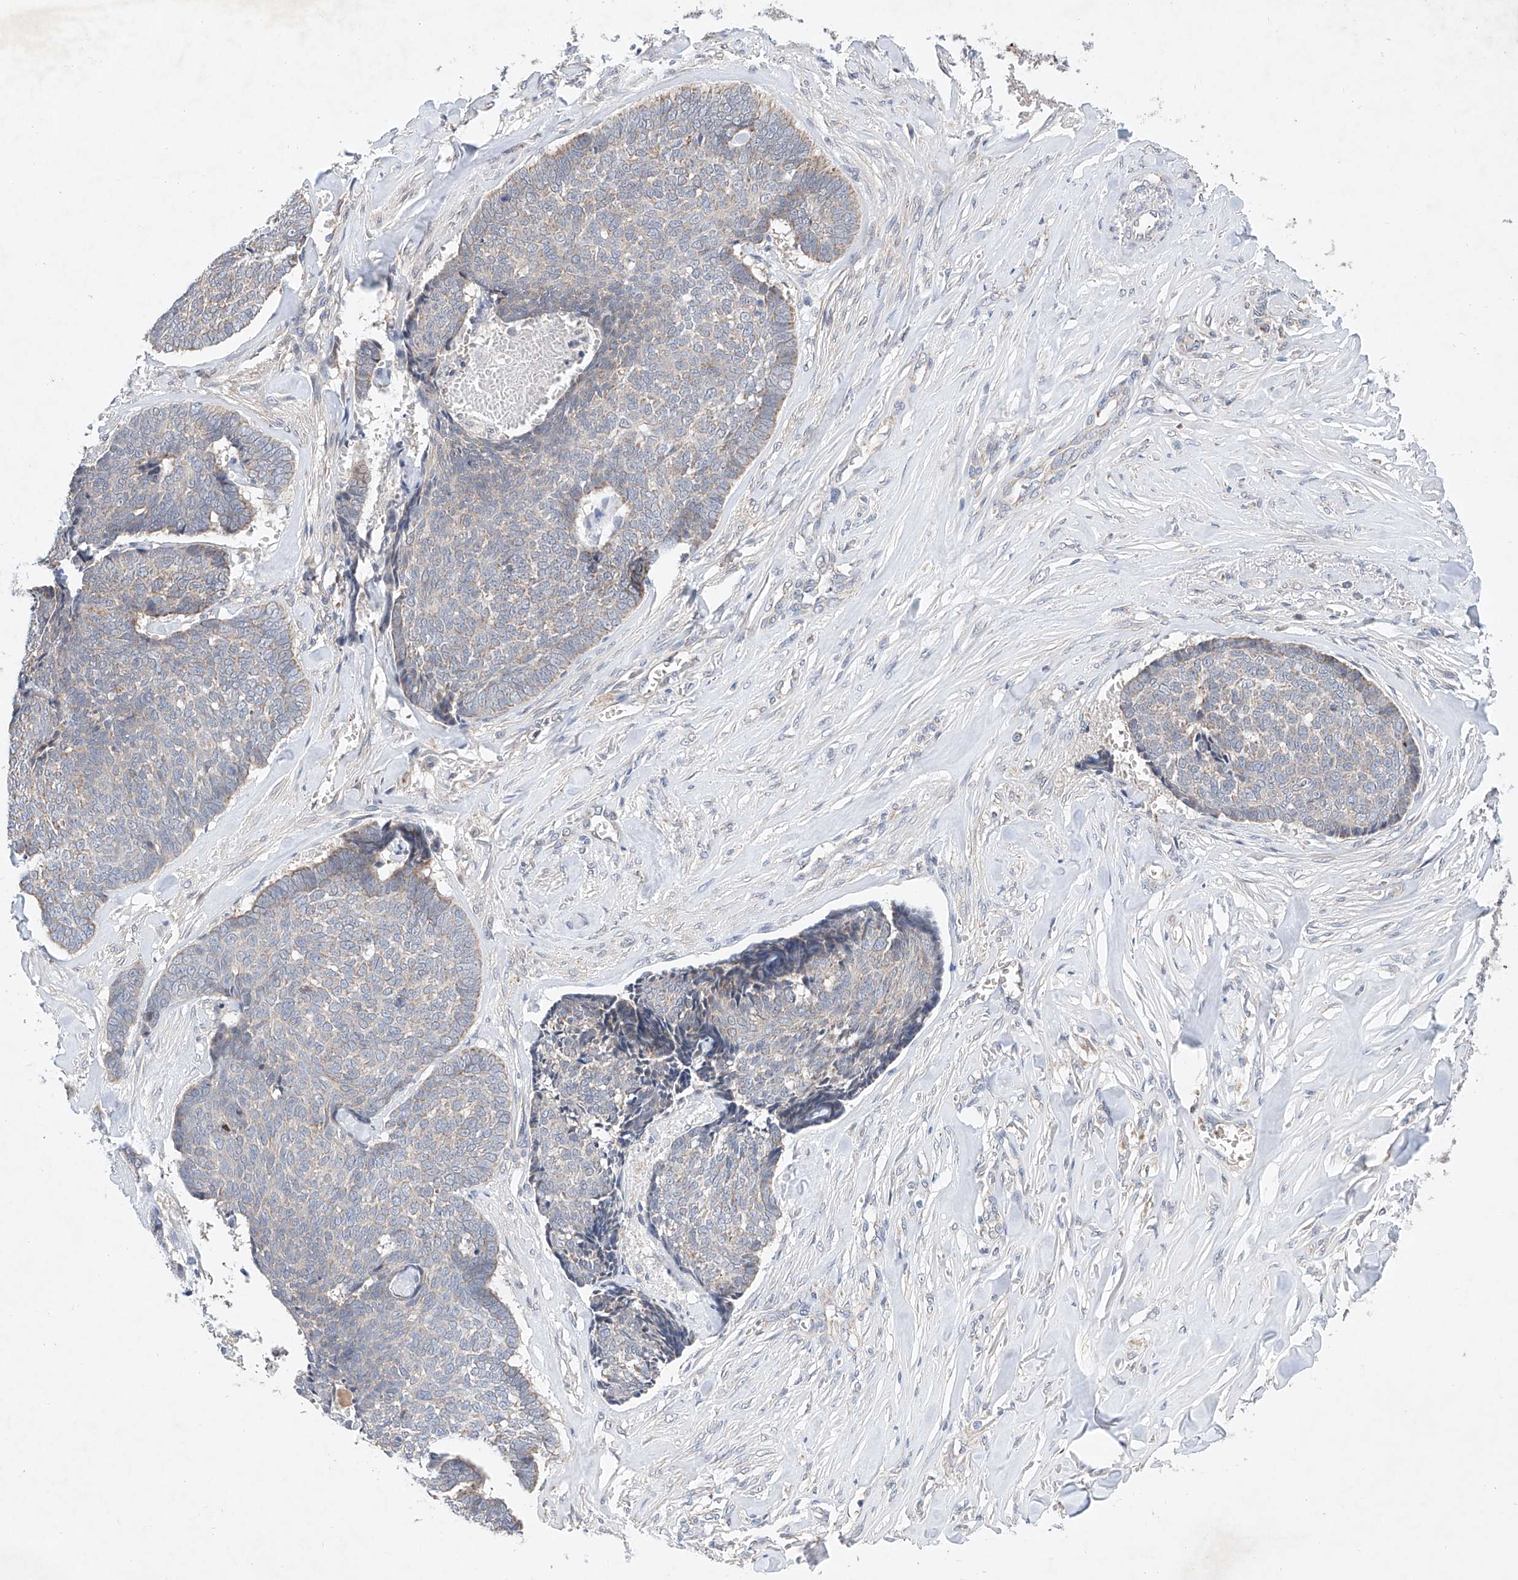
{"staining": {"intensity": "negative", "quantity": "none", "location": "none"}, "tissue": "skin cancer", "cell_type": "Tumor cells", "image_type": "cancer", "snomed": [{"axis": "morphology", "description": "Basal cell carcinoma"}, {"axis": "topography", "description": "Skin"}], "caption": "An immunohistochemistry (IHC) histopathology image of skin basal cell carcinoma is shown. There is no staining in tumor cells of skin basal cell carcinoma.", "gene": "FASTK", "patient": {"sex": "male", "age": 84}}